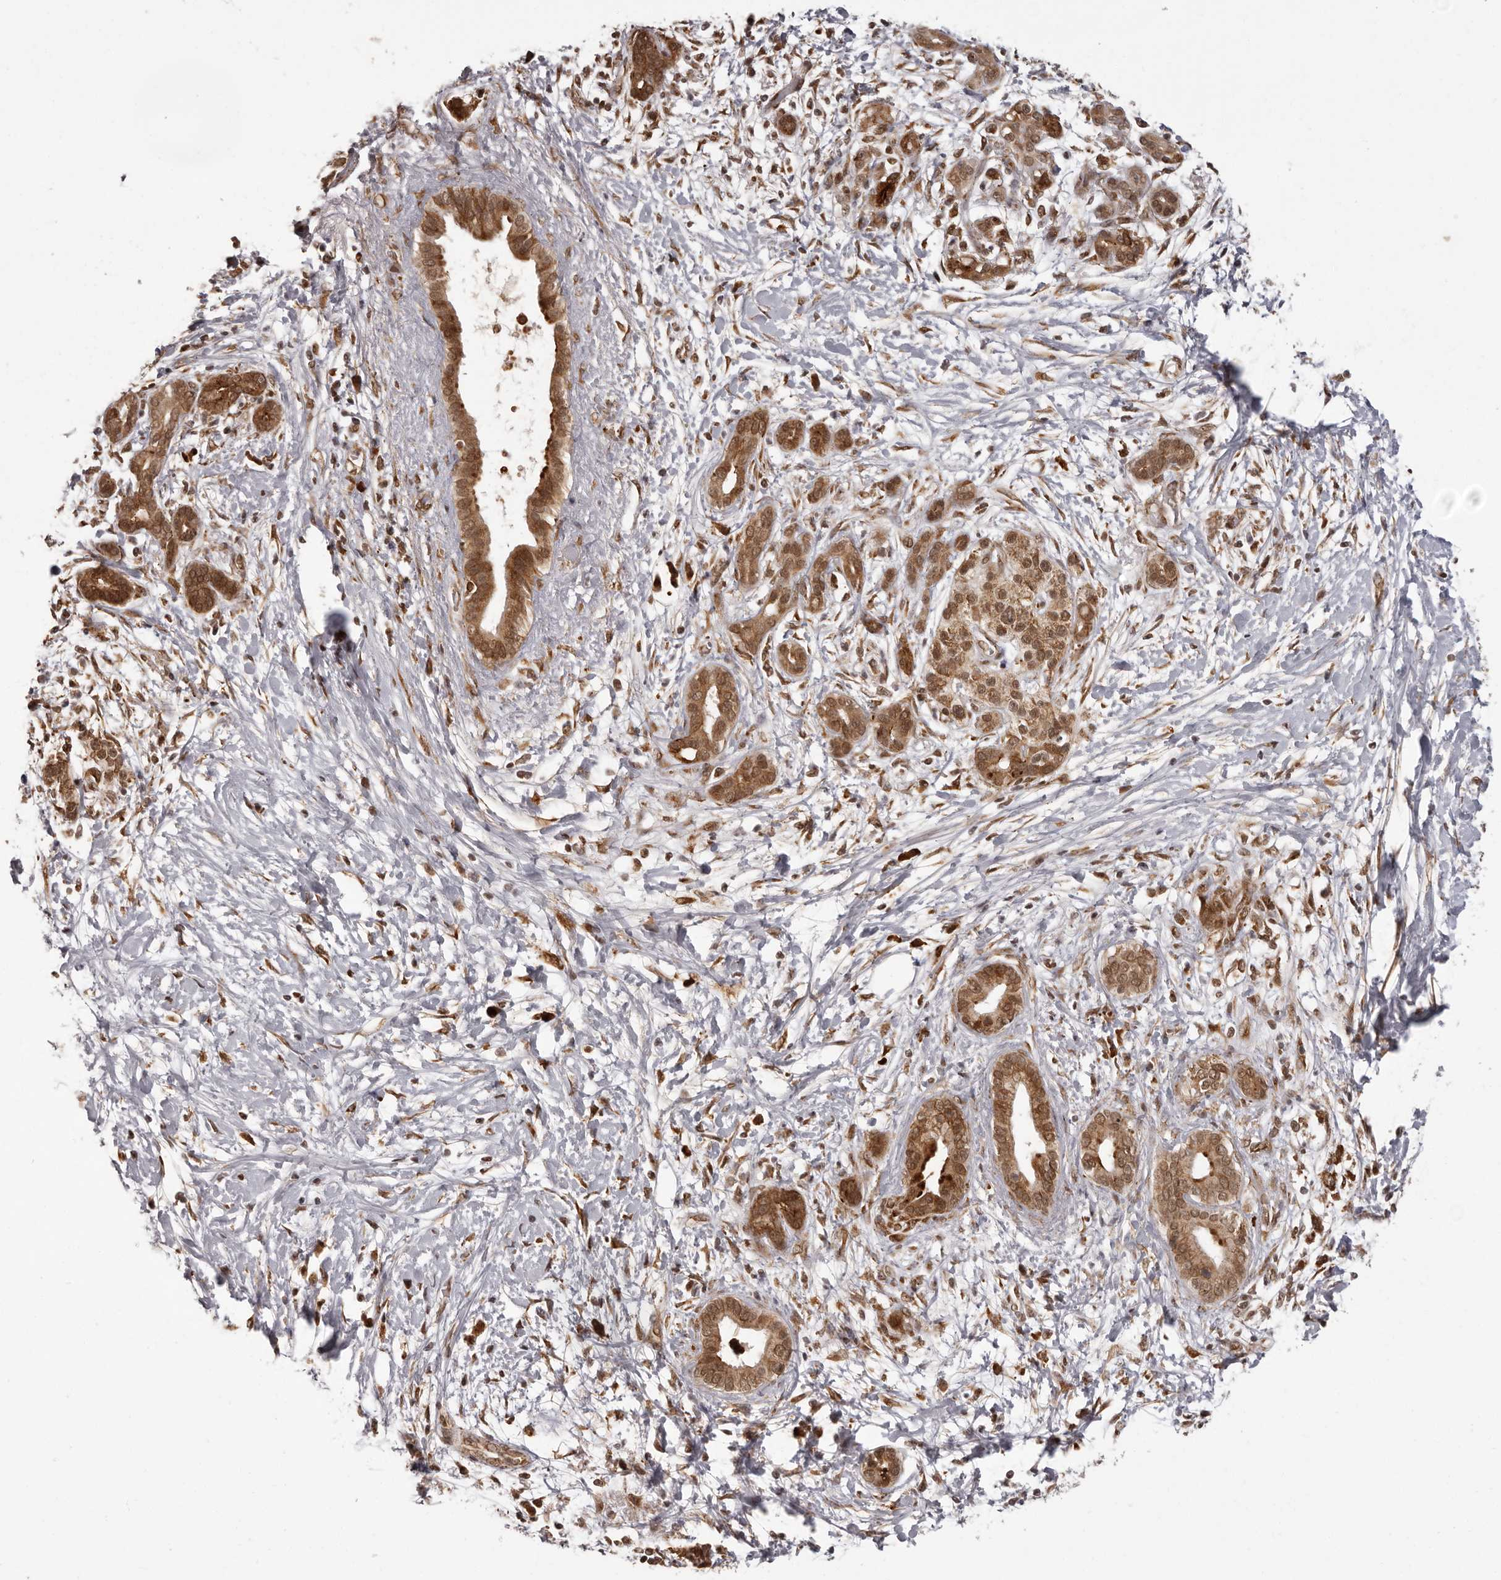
{"staining": {"intensity": "moderate", "quantity": ">75%", "location": "cytoplasmic/membranous,nuclear"}, "tissue": "pancreatic cancer", "cell_type": "Tumor cells", "image_type": "cancer", "snomed": [{"axis": "morphology", "description": "Adenocarcinoma, NOS"}, {"axis": "topography", "description": "Pancreas"}], "caption": "This is an image of immunohistochemistry (IHC) staining of pancreatic adenocarcinoma, which shows moderate positivity in the cytoplasmic/membranous and nuclear of tumor cells.", "gene": "IL32", "patient": {"sex": "male", "age": 58}}